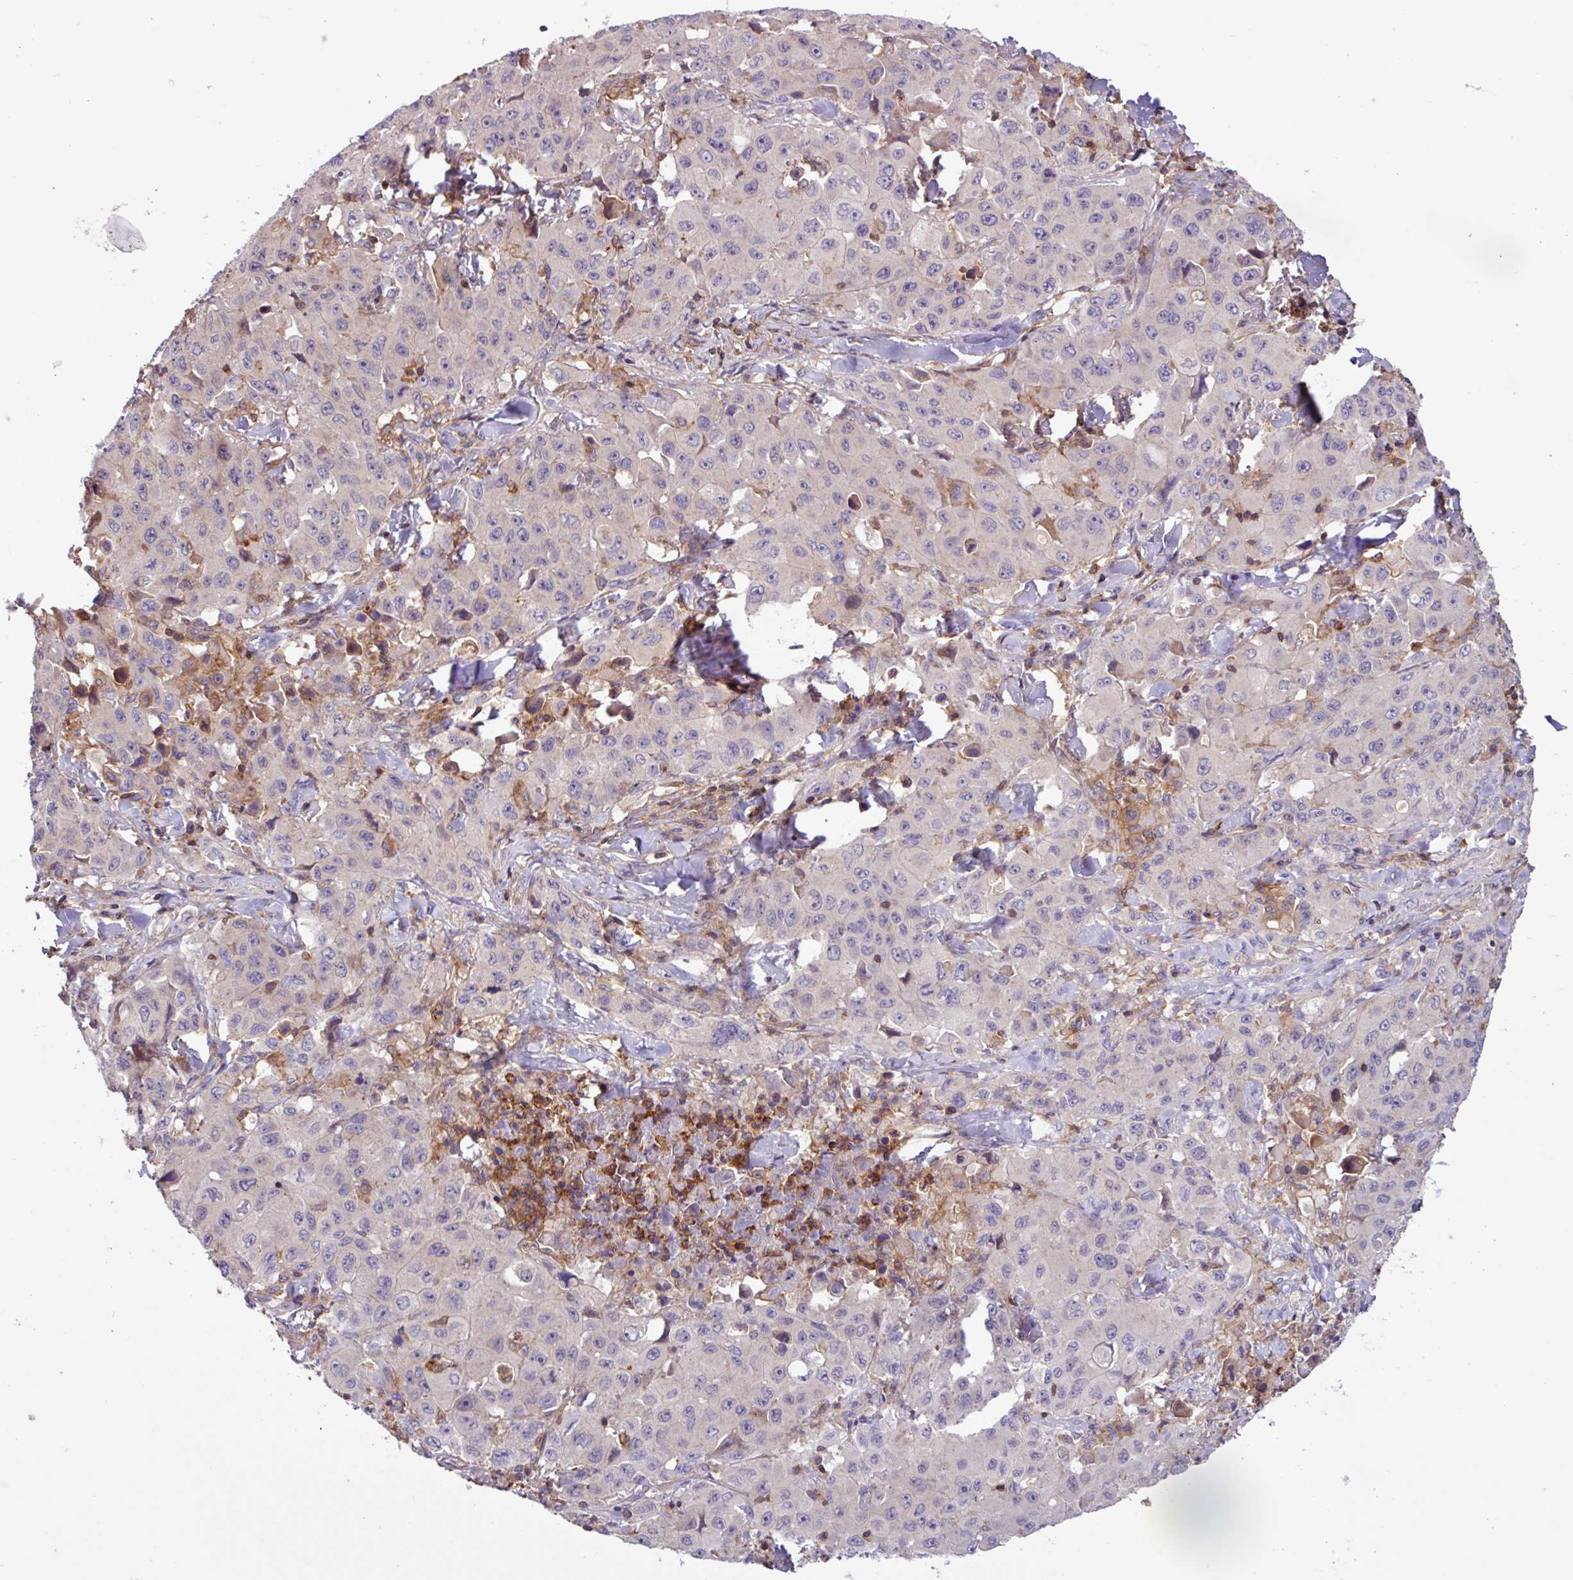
{"staining": {"intensity": "negative", "quantity": "none", "location": "none"}, "tissue": "lung cancer", "cell_type": "Tumor cells", "image_type": "cancer", "snomed": [{"axis": "morphology", "description": "Squamous cell carcinoma, NOS"}, {"axis": "topography", "description": "Lung"}], "caption": "Immunohistochemistry of squamous cell carcinoma (lung) exhibits no staining in tumor cells.", "gene": "ACTR3", "patient": {"sex": "male", "age": 63}}